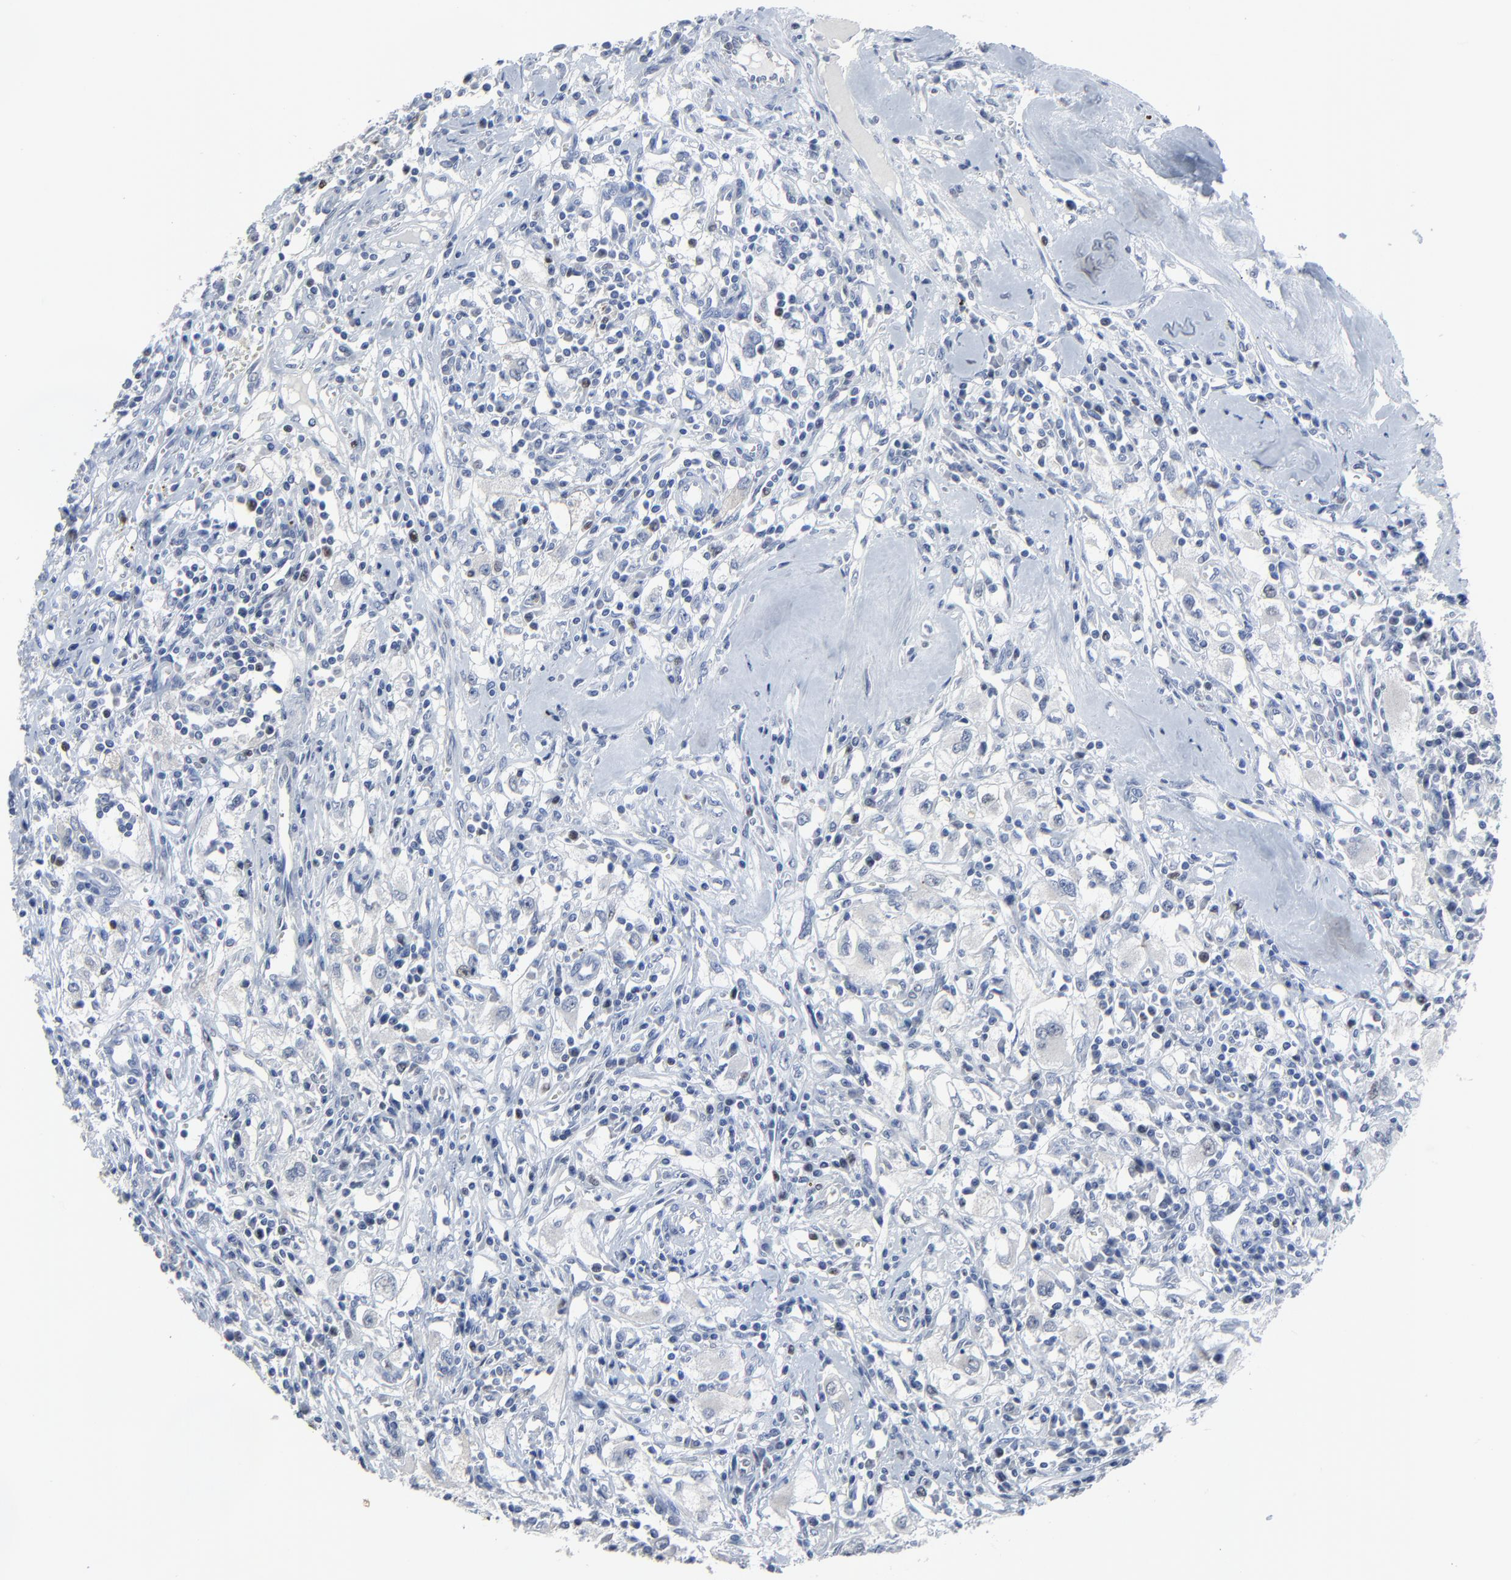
{"staining": {"intensity": "negative", "quantity": "none", "location": "none"}, "tissue": "renal cancer", "cell_type": "Tumor cells", "image_type": "cancer", "snomed": [{"axis": "morphology", "description": "Adenocarcinoma, NOS"}, {"axis": "topography", "description": "Kidney"}], "caption": "This is an immunohistochemistry (IHC) image of human renal adenocarcinoma. There is no staining in tumor cells.", "gene": "BIRC3", "patient": {"sex": "male", "age": 82}}